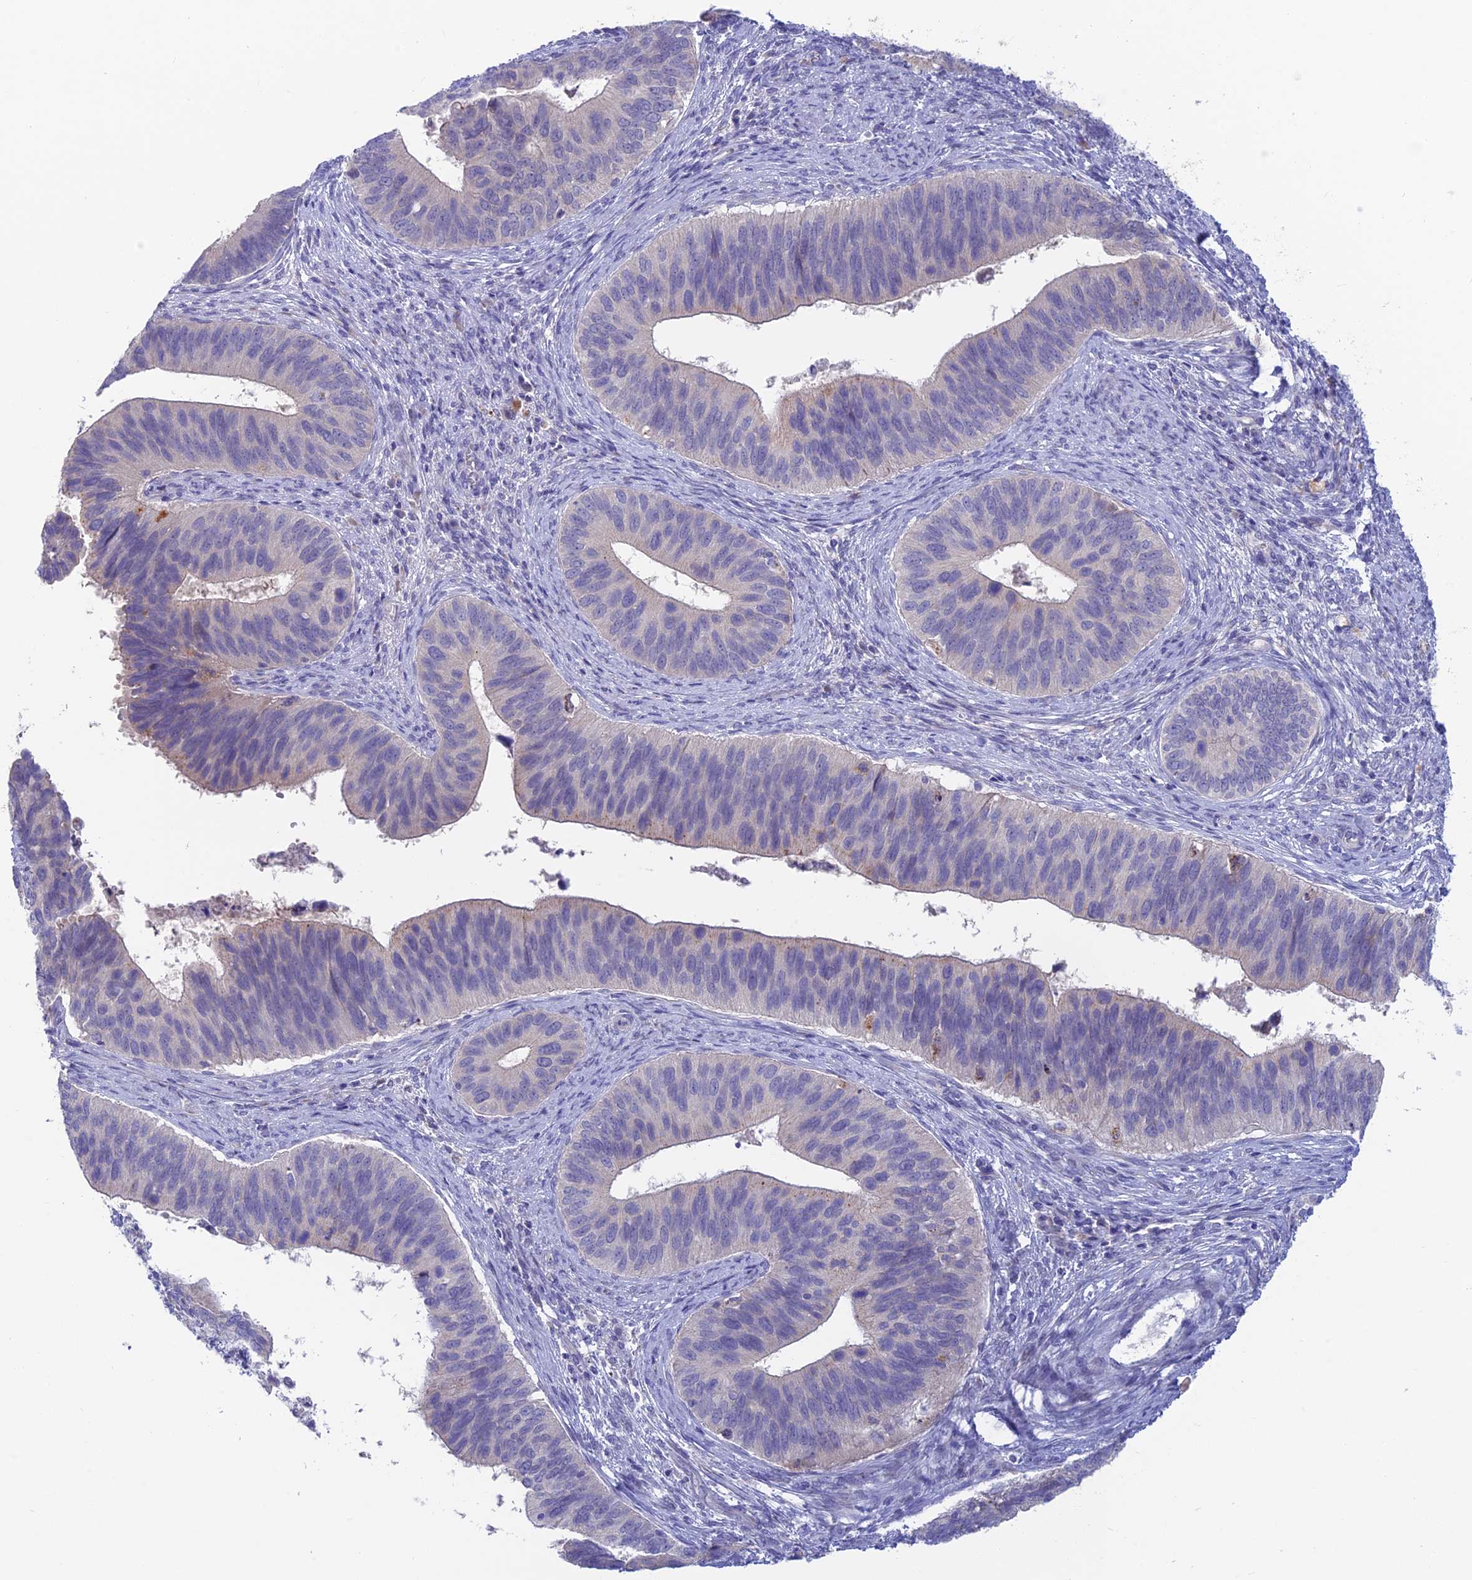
{"staining": {"intensity": "negative", "quantity": "none", "location": "none"}, "tissue": "cervical cancer", "cell_type": "Tumor cells", "image_type": "cancer", "snomed": [{"axis": "morphology", "description": "Adenocarcinoma, NOS"}, {"axis": "topography", "description": "Cervix"}], "caption": "A histopathology image of cervical adenocarcinoma stained for a protein displays no brown staining in tumor cells.", "gene": "XPO7", "patient": {"sex": "female", "age": 42}}